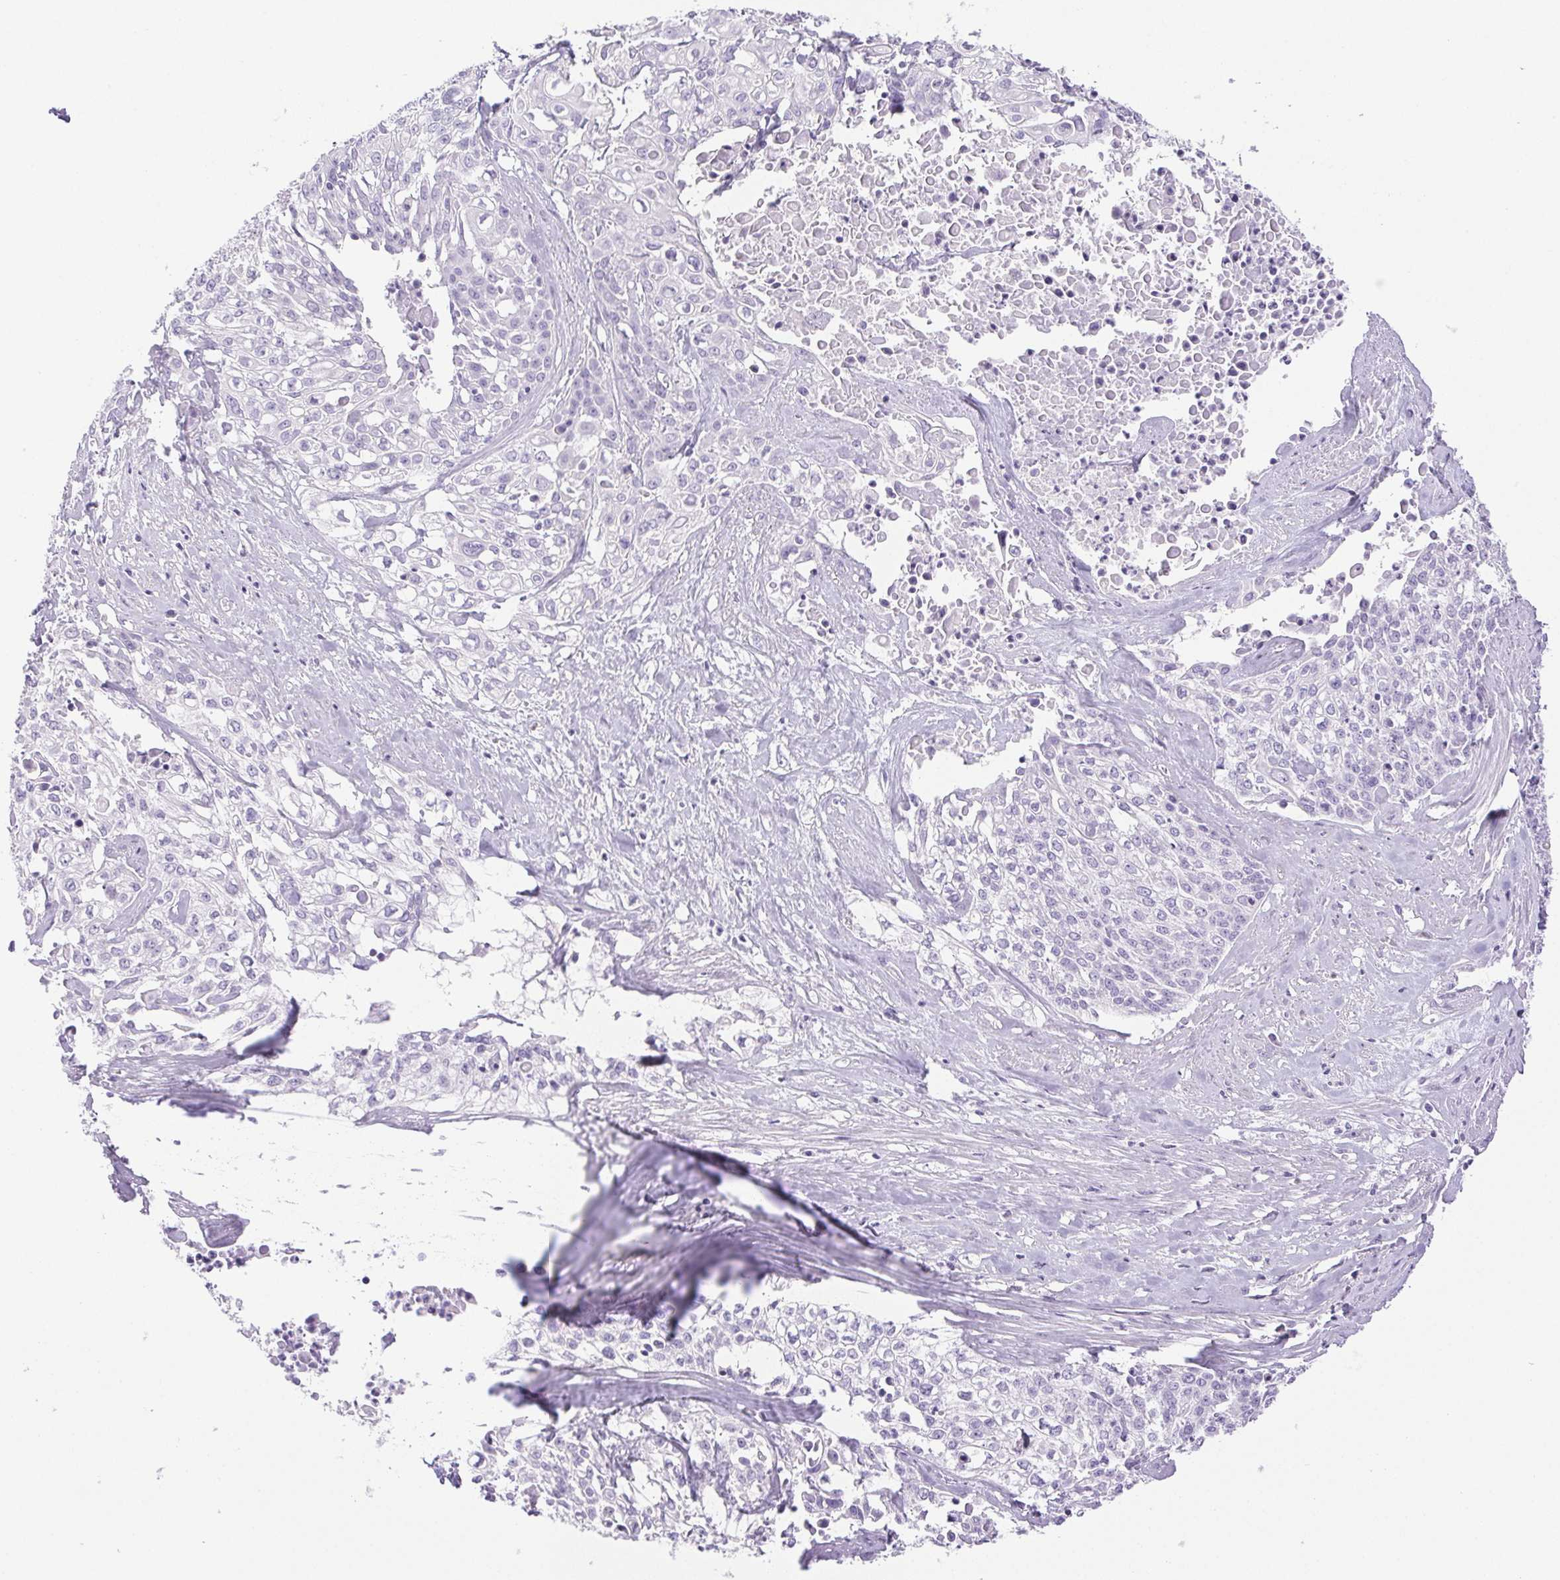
{"staining": {"intensity": "negative", "quantity": "none", "location": "none"}, "tissue": "cervical cancer", "cell_type": "Tumor cells", "image_type": "cancer", "snomed": [{"axis": "morphology", "description": "Squamous cell carcinoma, NOS"}, {"axis": "topography", "description": "Cervix"}], "caption": "The micrograph displays no staining of tumor cells in squamous cell carcinoma (cervical). Brightfield microscopy of IHC stained with DAB (3,3'-diaminobenzidine) (brown) and hematoxylin (blue), captured at high magnification.", "gene": "PAPPA2", "patient": {"sex": "female", "age": 39}}